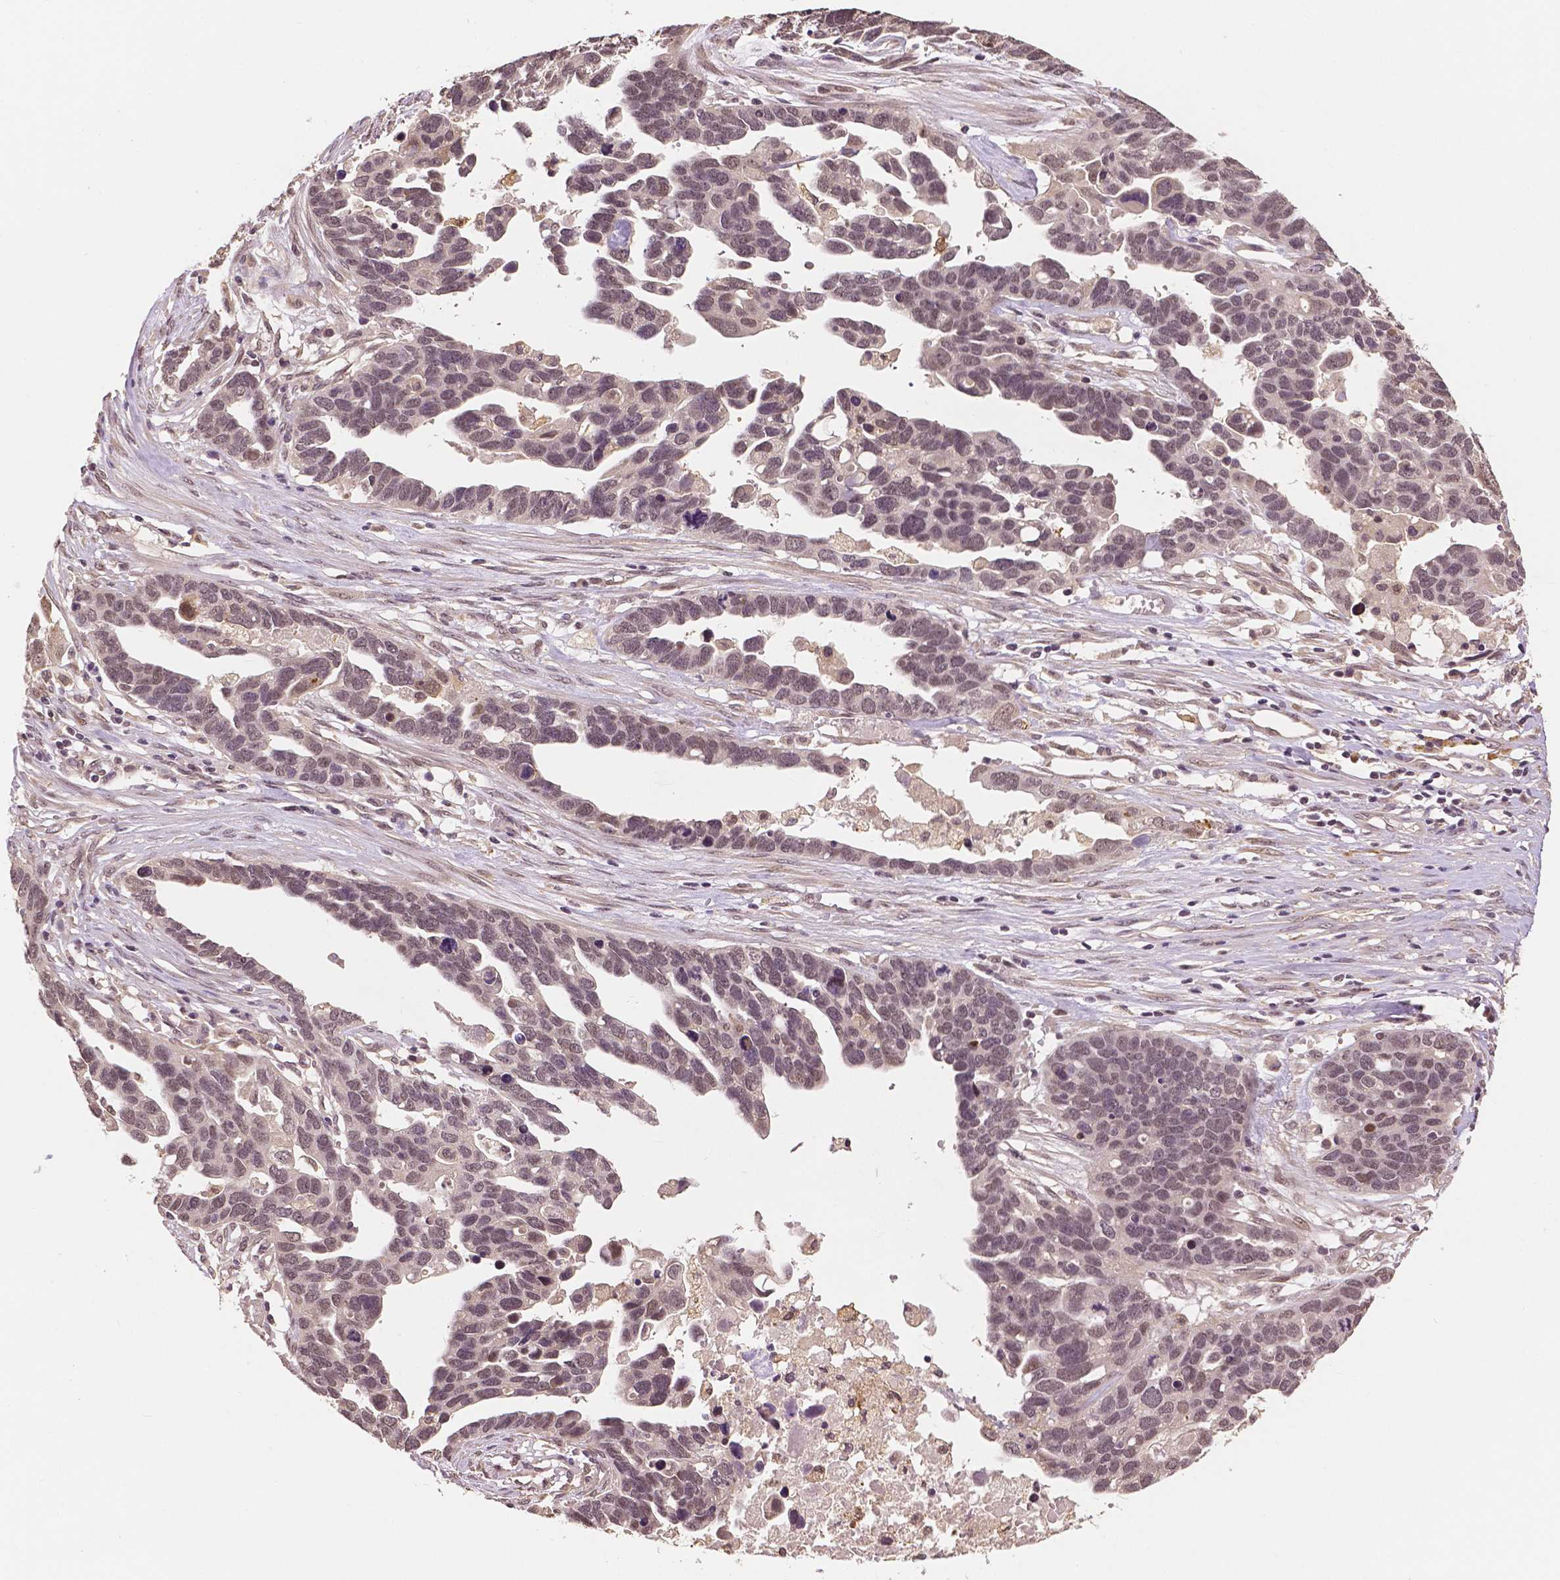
{"staining": {"intensity": "weak", "quantity": ">75%", "location": "nuclear"}, "tissue": "ovarian cancer", "cell_type": "Tumor cells", "image_type": "cancer", "snomed": [{"axis": "morphology", "description": "Cystadenocarcinoma, serous, NOS"}, {"axis": "topography", "description": "Ovary"}], "caption": "This histopathology image demonstrates IHC staining of human ovarian cancer (serous cystadenocarcinoma), with low weak nuclear expression in approximately >75% of tumor cells.", "gene": "MAP1LC3B", "patient": {"sex": "female", "age": 54}}